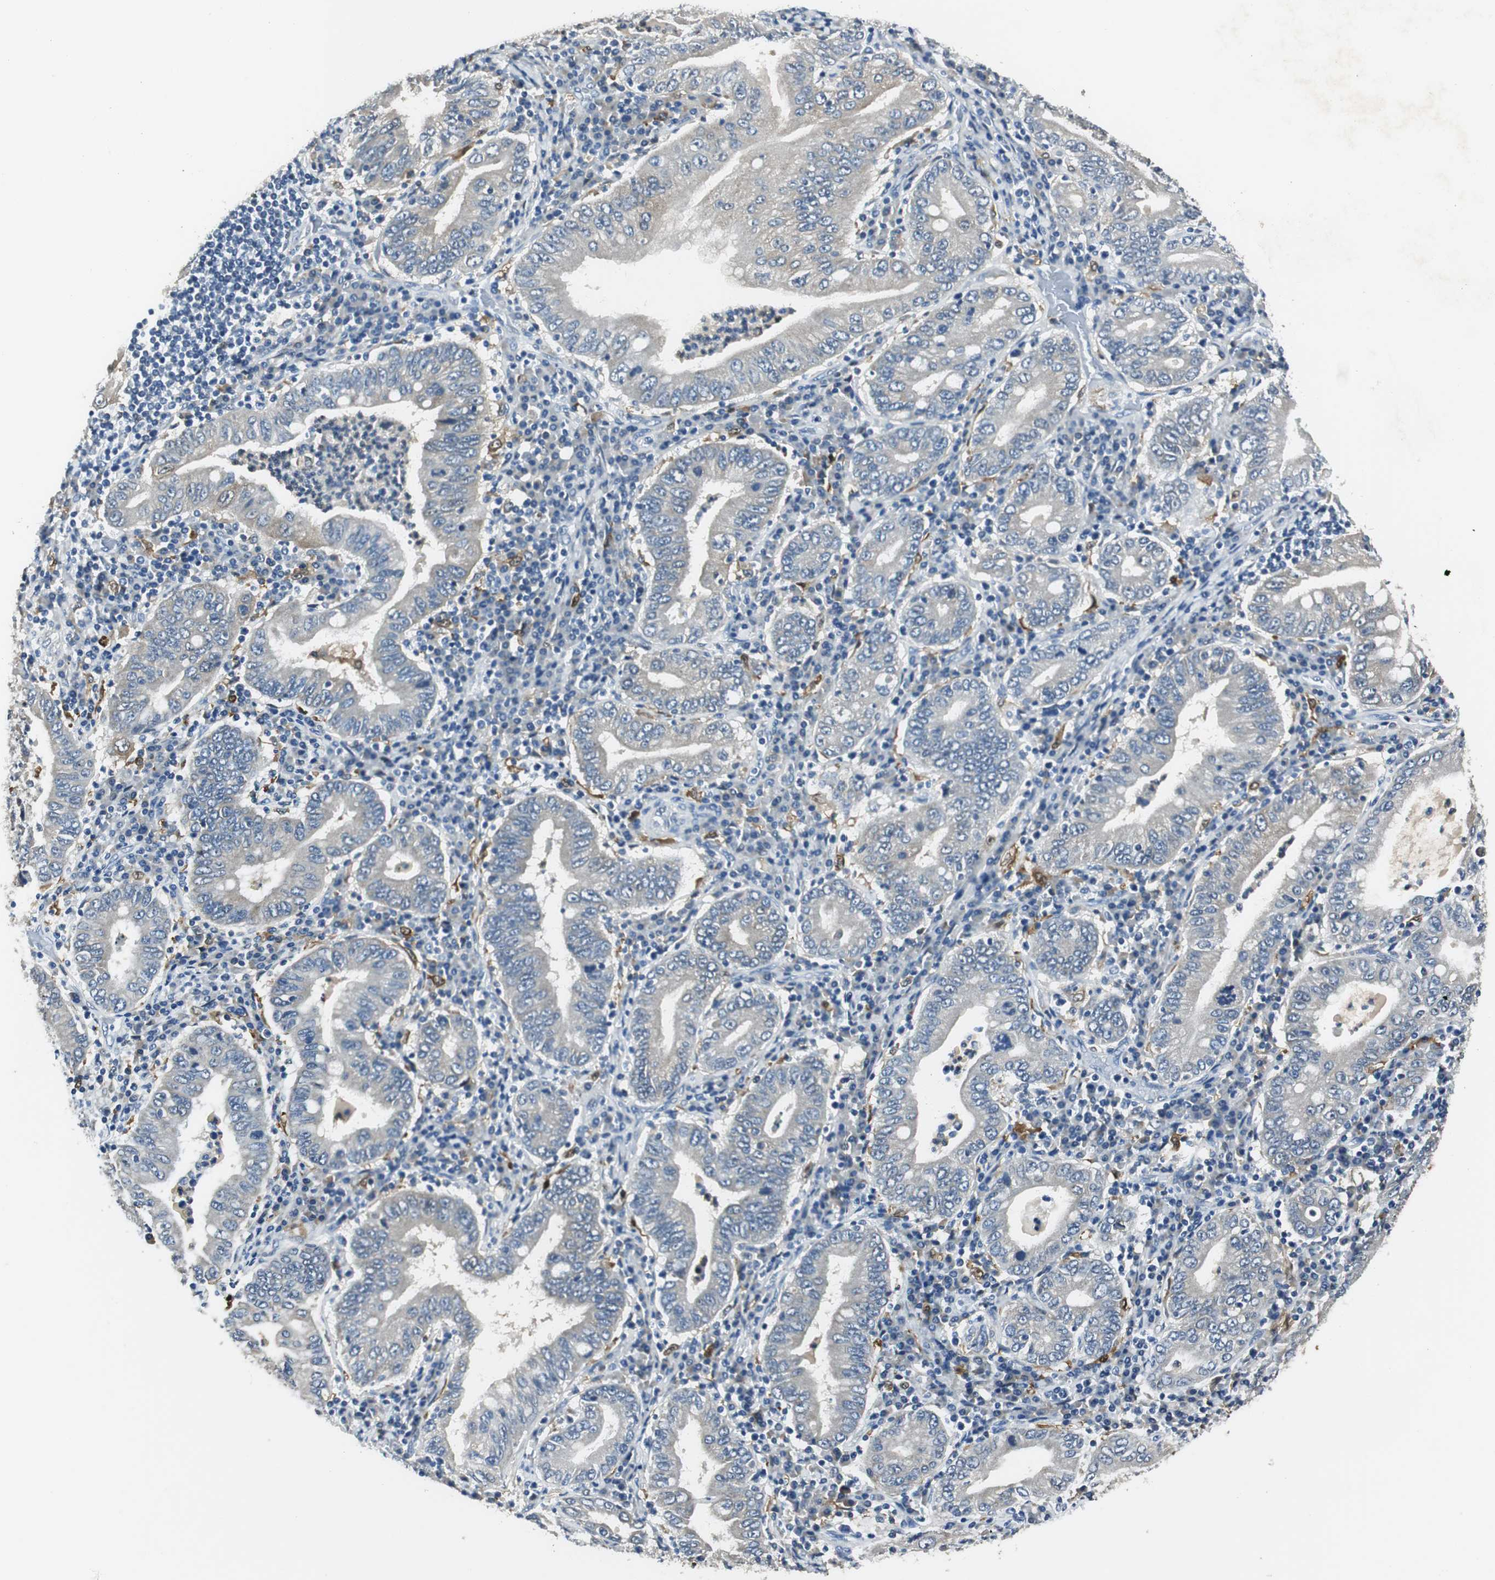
{"staining": {"intensity": "weak", "quantity": "<25%", "location": "cytoplasmic/membranous"}, "tissue": "stomach cancer", "cell_type": "Tumor cells", "image_type": "cancer", "snomed": [{"axis": "morphology", "description": "Normal tissue, NOS"}, {"axis": "morphology", "description": "Adenocarcinoma, NOS"}, {"axis": "topography", "description": "Esophagus"}, {"axis": "topography", "description": "Stomach, upper"}, {"axis": "topography", "description": "Peripheral nerve tissue"}], "caption": "Immunohistochemistry of stomach cancer (adenocarcinoma) reveals no positivity in tumor cells.", "gene": "ME1", "patient": {"sex": "male", "age": 62}}